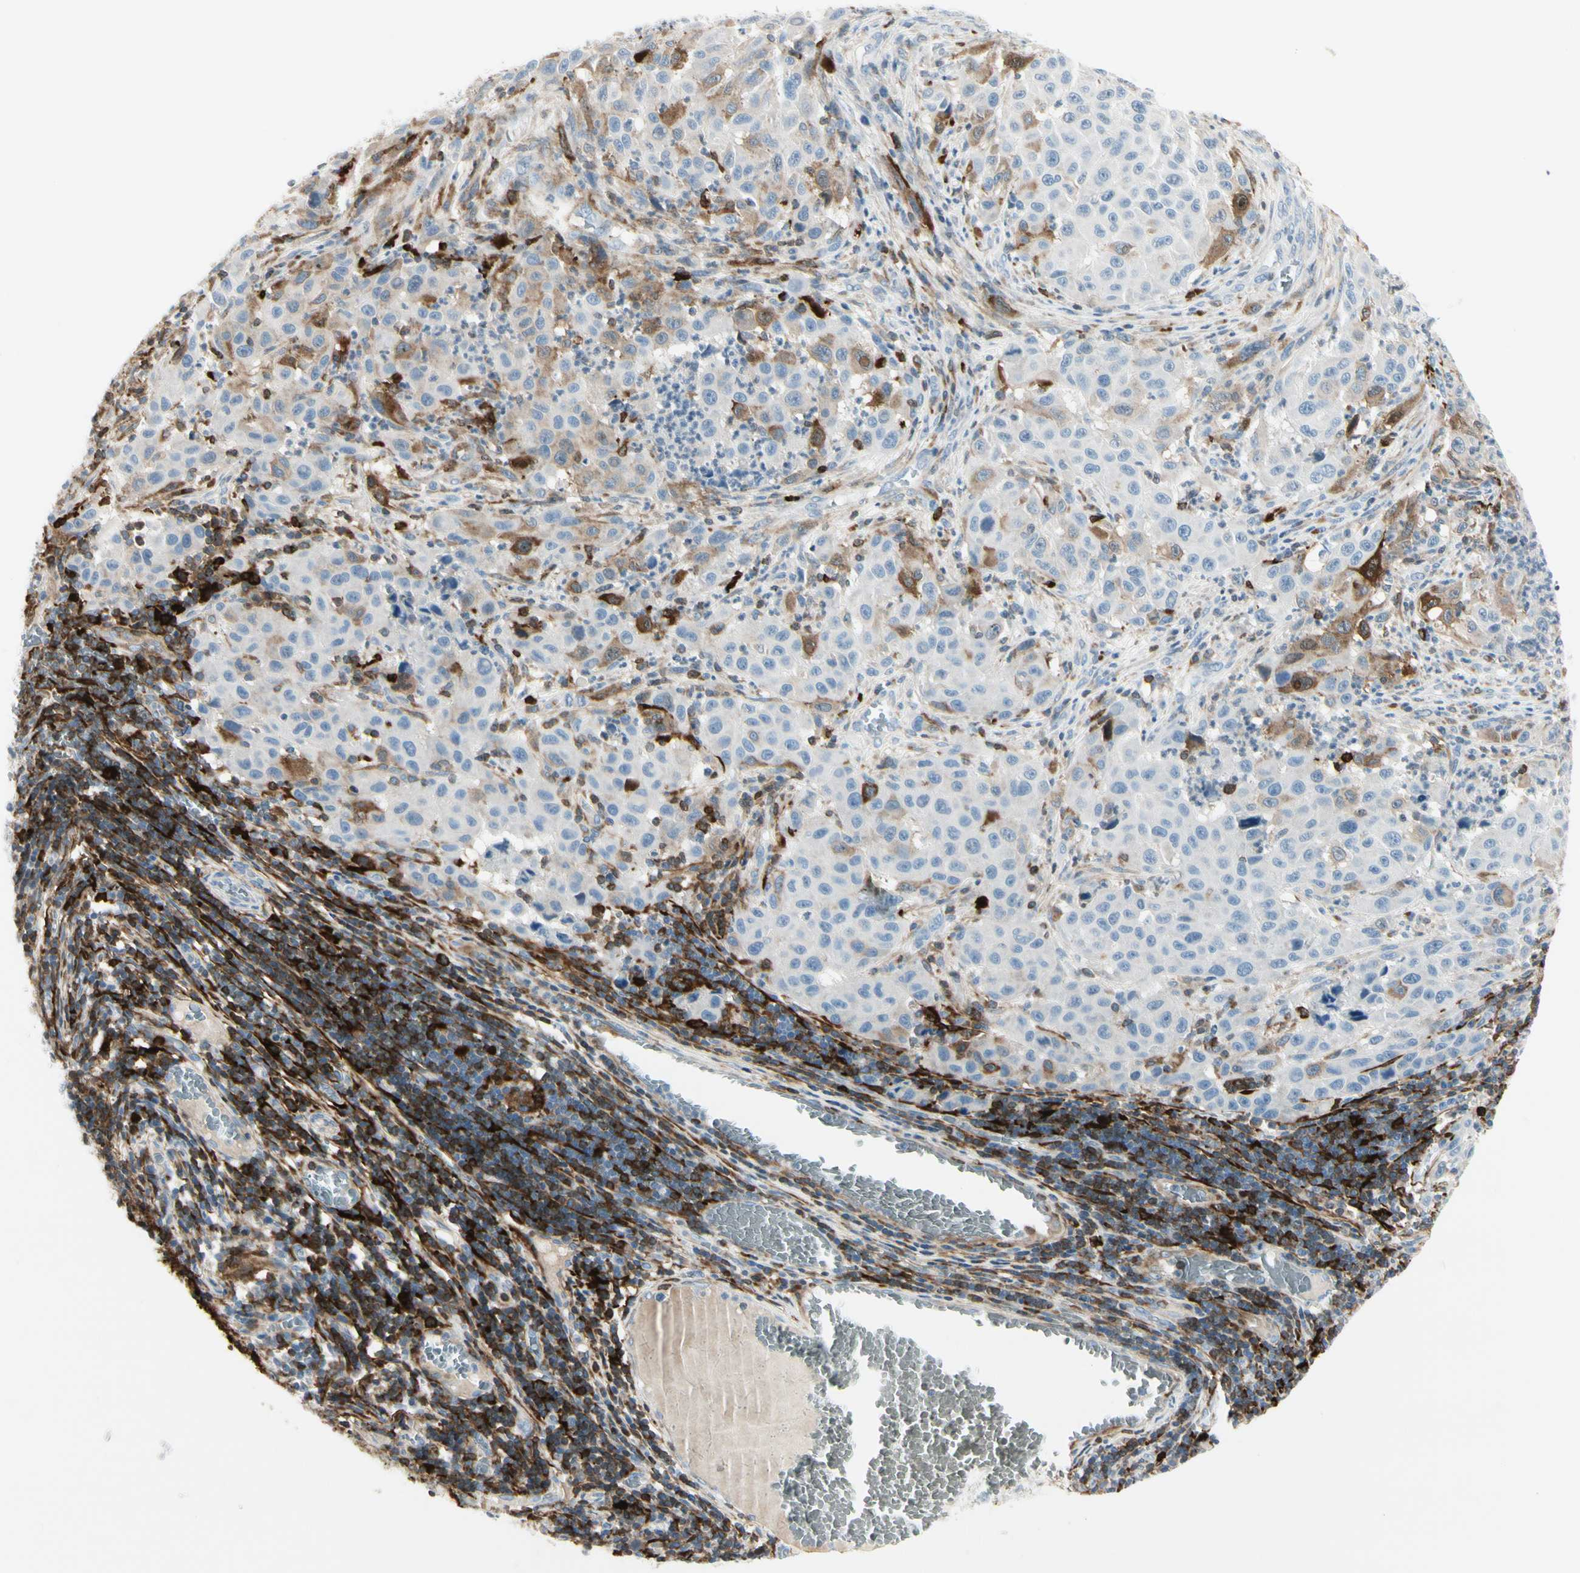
{"staining": {"intensity": "weak", "quantity": "<25%", "location": "cytoplasmic/membranous"}, "tissue": "melanoma", "cell_type": "Tumor cells", "image_type": "cancer", "snomed": [{"axis": "morphology", "description": "Malignant melanoma, Metastatic site"}, {"axis": "topography", "description": "Lymph node"}], "caption": "Immunohistochemical staining of melanoma reveals no significant positivity in tumor cells. (Brightfield microscopy of DAB (3,3'-diaminobenzidine) immunohistochemistry (IHC) at high magnification).", "gene": "TRAF1", "patient": {"sex": "male", "age": 61}}